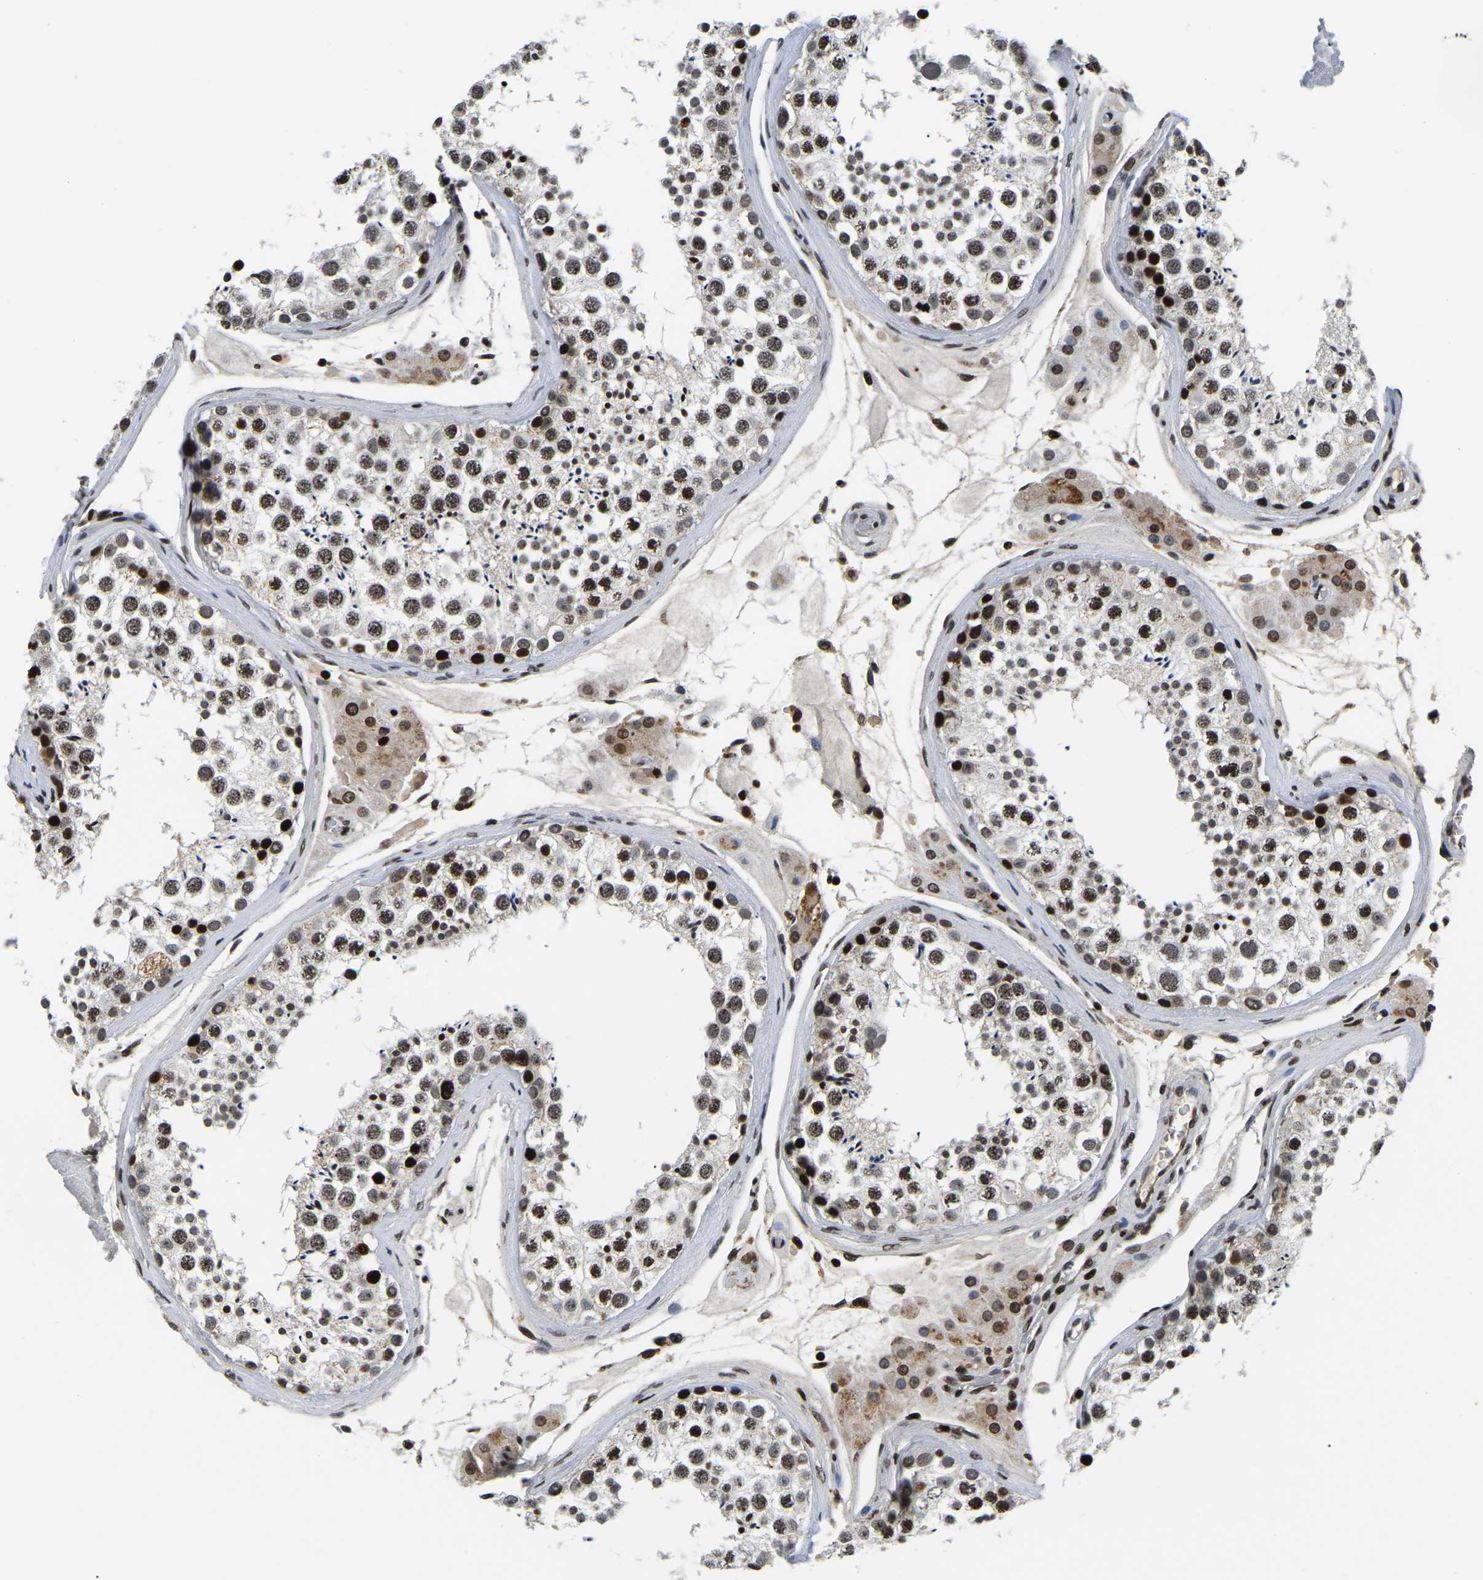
{"staining": {"intensity": "moderate", "quantity": ">75%", "location": "nuclear"}, "tissue": "testis", "cell_type": "Cells in seminiferous ducts", "image_type": "normal", "snomed": [{"axis": "morphology", "description": "Normal tissue, NOS"}, {"axis": "topography", "description": "Testis"}], "caption": "Moderate nuclear protein expression is seen in approximately >75% of cells in seminiferous ducts in testis. Immunohistochemistry (ihc) stains the protein of interest in brown and the nuclei are stained blue.", "gene": "LRRC61", "patient": {"sex": "male", "age": 46}}